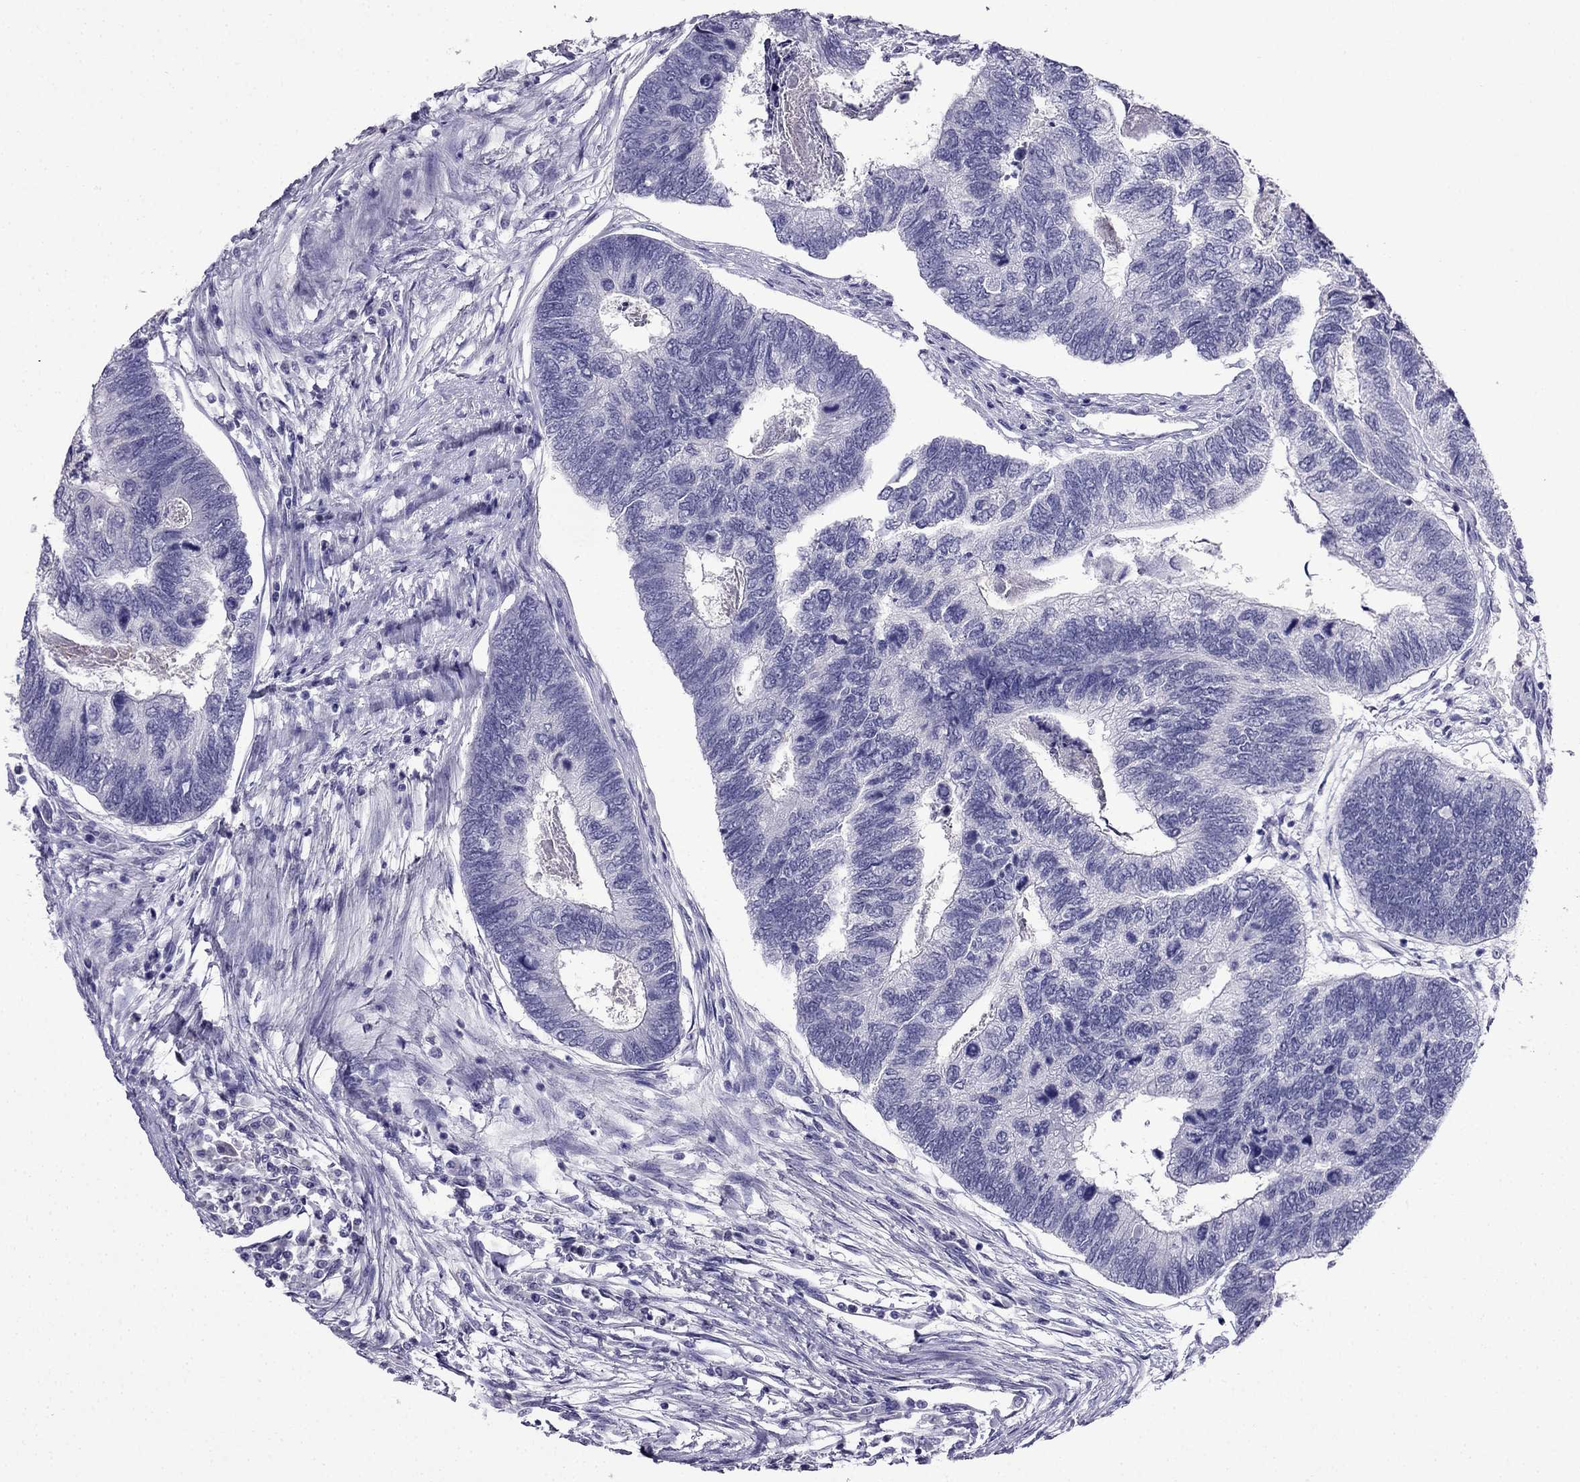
{"staining": {"intensity": "negative", "quantity": "none", "location": "none"}, "tissue": "colorectal cancer", "cell_type": "Tumor cells", "image_type": "cancer", "snomed": [{"axis": "morphology", "description": "Adenocarcinoma, NOS"}, {"axis": "topography", "description": "Colon"}], "caption": "Protein analysis of colorectal adenocarcinoma exhibits no significant expression in tumor cells.", "gene": "CDHR4", "patient": {"sex": "female", "age": 67}}